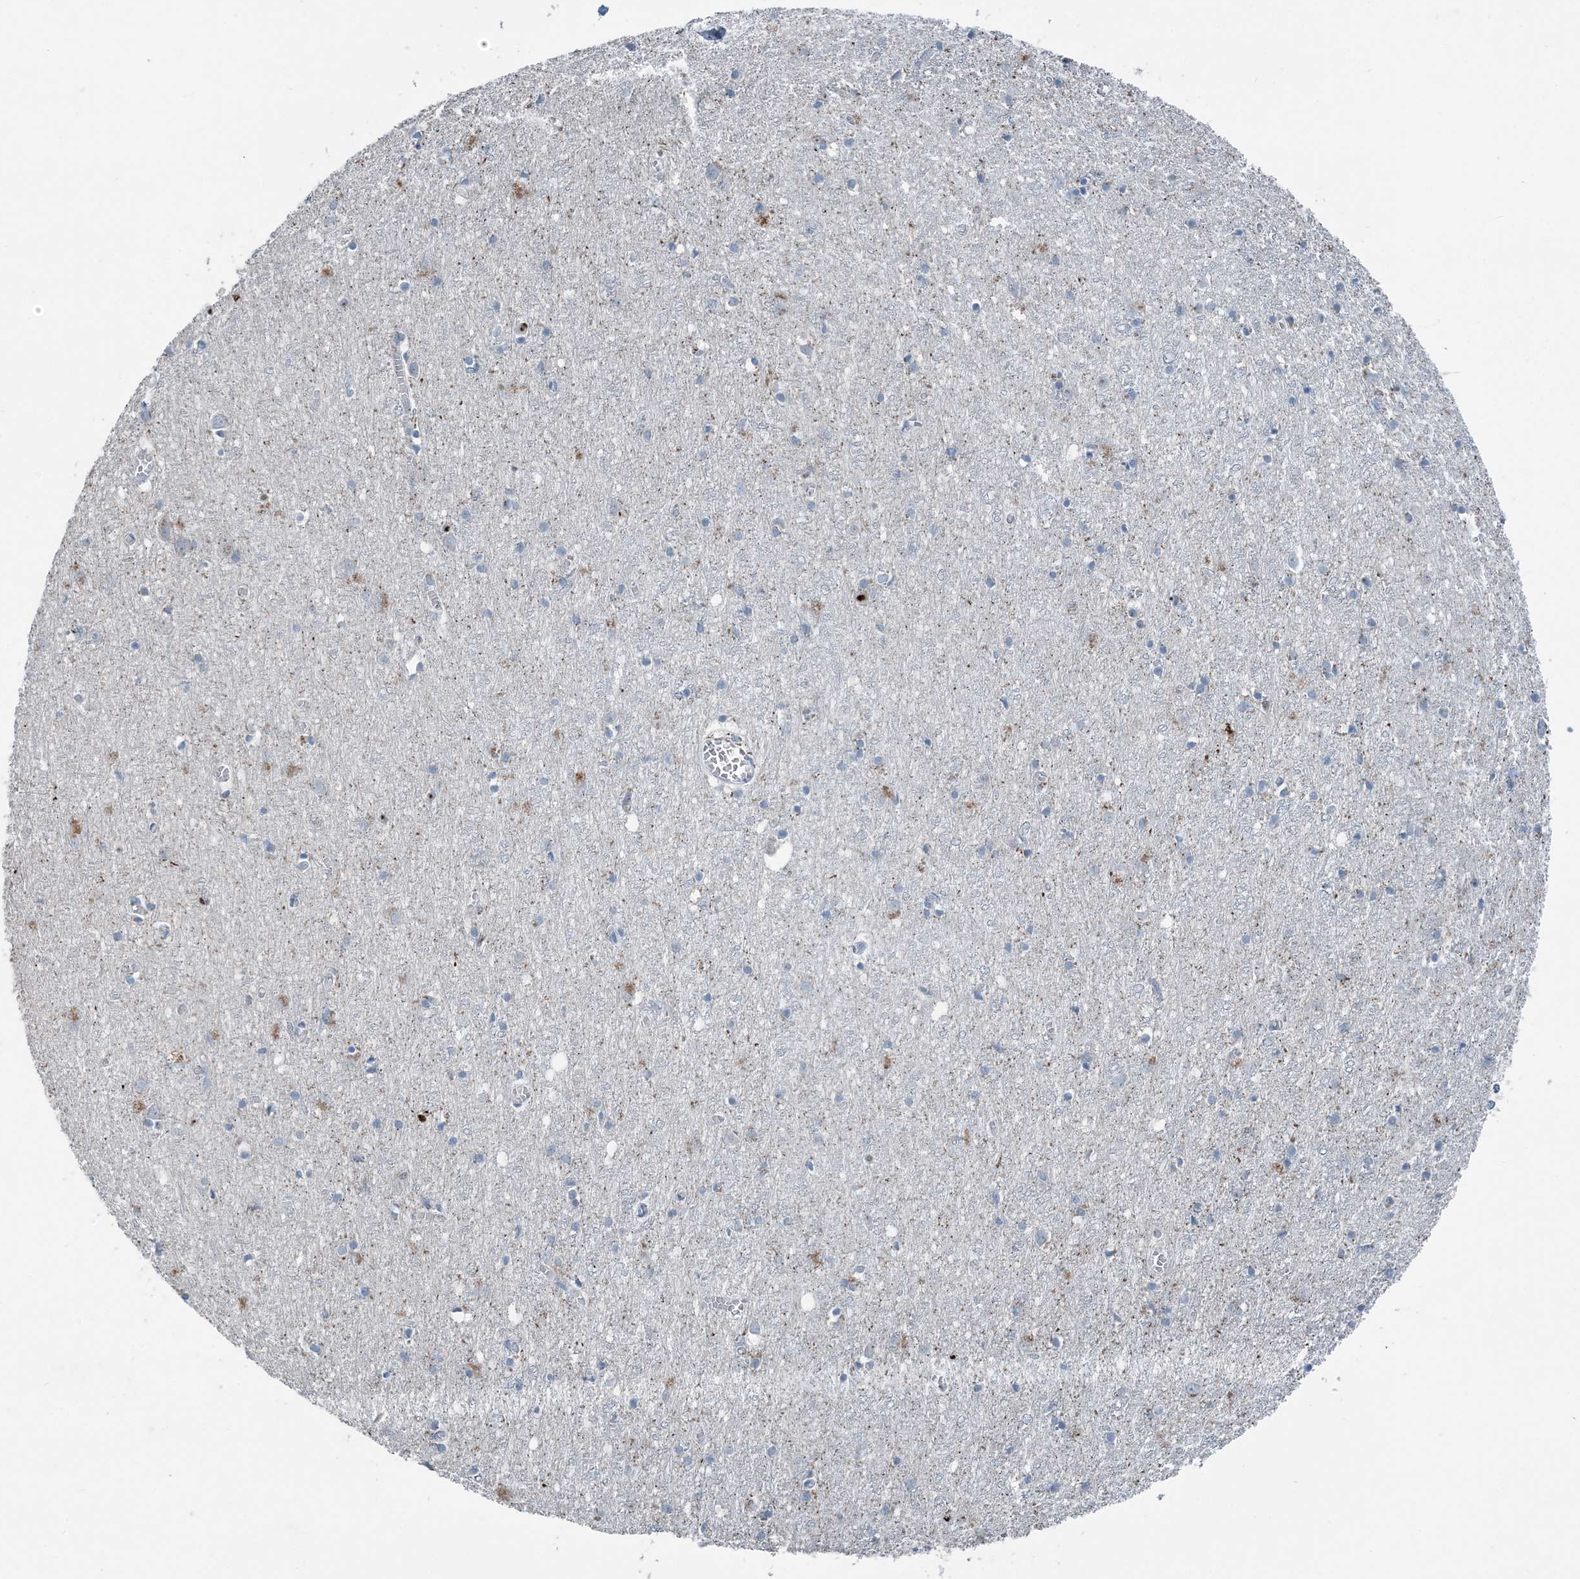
{"staining": {"intensity": "moderate", "quantity": "<25%", "location": "cytoplasmic/membranous"}, "tissue": "cerebral cortex", "cell_type": "Endothelial cells", "image_type": "normal", "snomed": [{"axis": "morphology", "description": "Normal tissue, NOS"}, {"axis": "topography", "description": "Cerebral cortex"}], "caption": "High-power microscopy captured an immunohistochemistry photomicrograph of benign cerebral cortex, revealing moderate cytoplasmic/membranous staining in approximately <25% of endothelial cells.", "gene": "CFL1", "patient": {"sex": "female", "age": 64}}